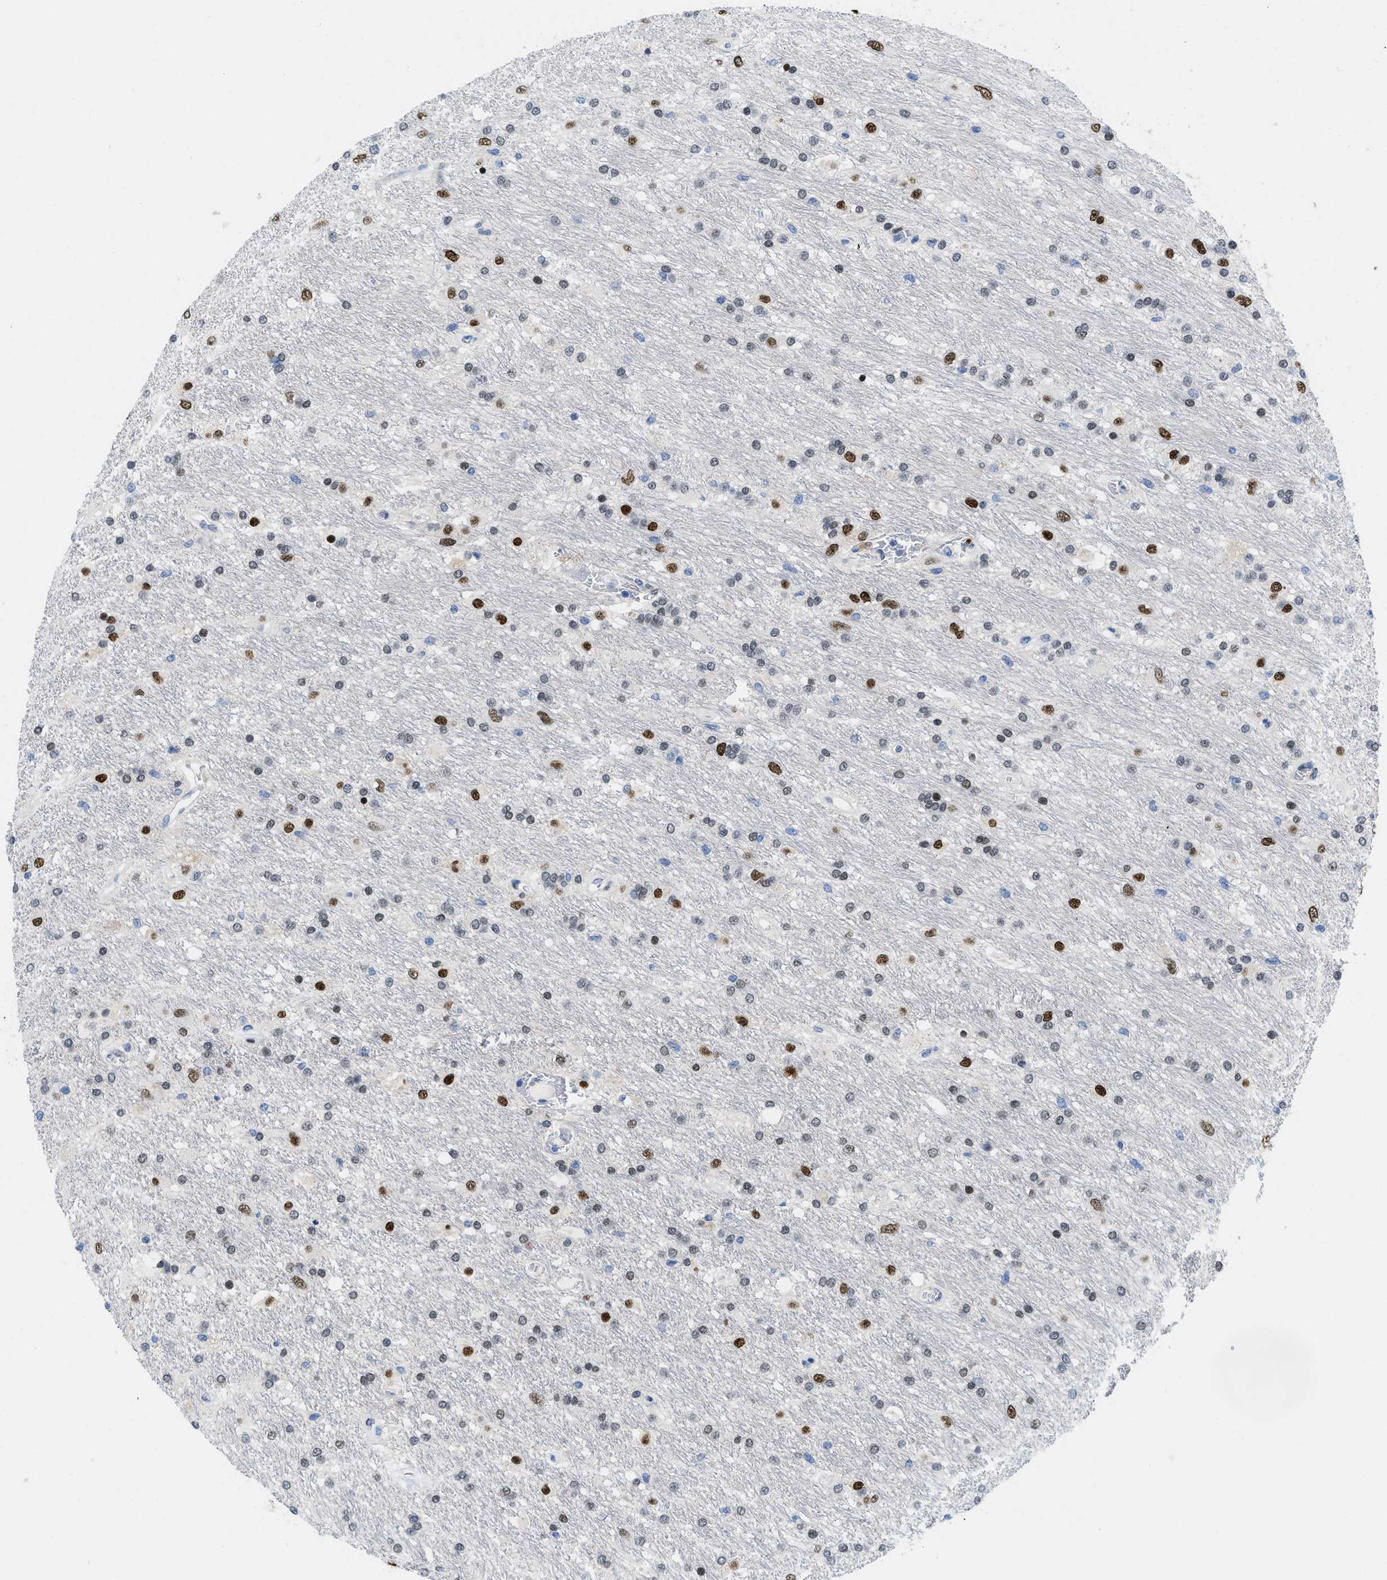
{"staining": {"intensity": "strong", "quantity": "25%-75%", "location": "nuclear"}, "tissue": "glioma", "cell_type": "Tumor cells", "image_type": "cancer", "snomed": [{"axis": "morphology", "description": "Glioma, malignant, Low grade"}, {"axis": "topography", "description": "Brain"}], "caption": "Immunohistochemical staining of human glioma displays high levels of strong nuclear protein staining in about 25%-75% of tumor cells.", "gene": "NFIX", "patient": {"sex": "male", "age": 77}}